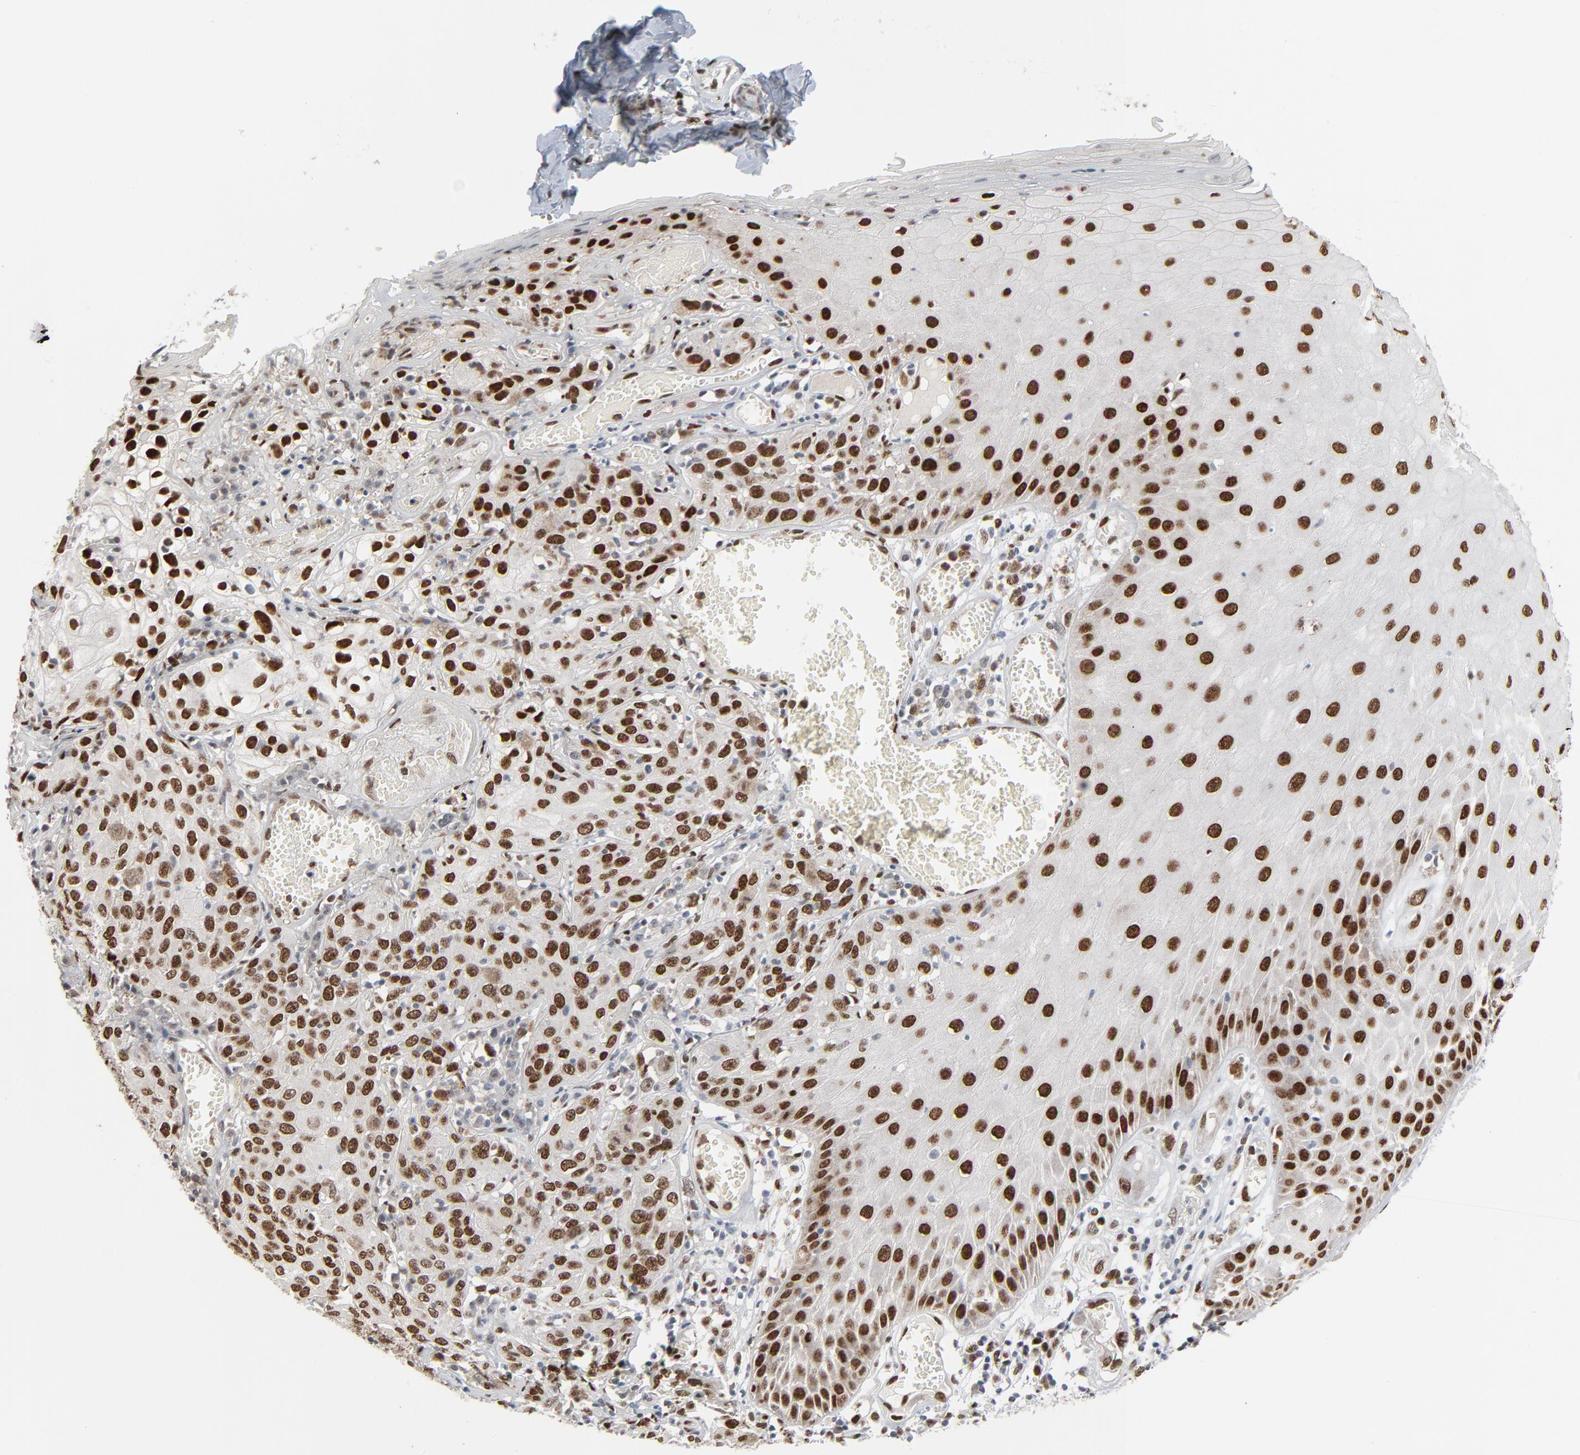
{"staining": {"intensity": "strong", "quantity": ">75%", "location": "nuclear"}, "tissue": "skin cancer", "cell_type": "Tumor cells", "image_type": "cancer", "snomed": [{"axis": "morphology", "description": "Squamous cell carcinoma, NOS"}, {"axis": "topography", "description": "Skin"}], "caption": "Skin cancer was stained to show a protein in brown. There is high levels of strong nuclear staining in approximately >75% of tumor cells.", "gene": "CUX1", "patient": {"sex": "male", "age": 65}}